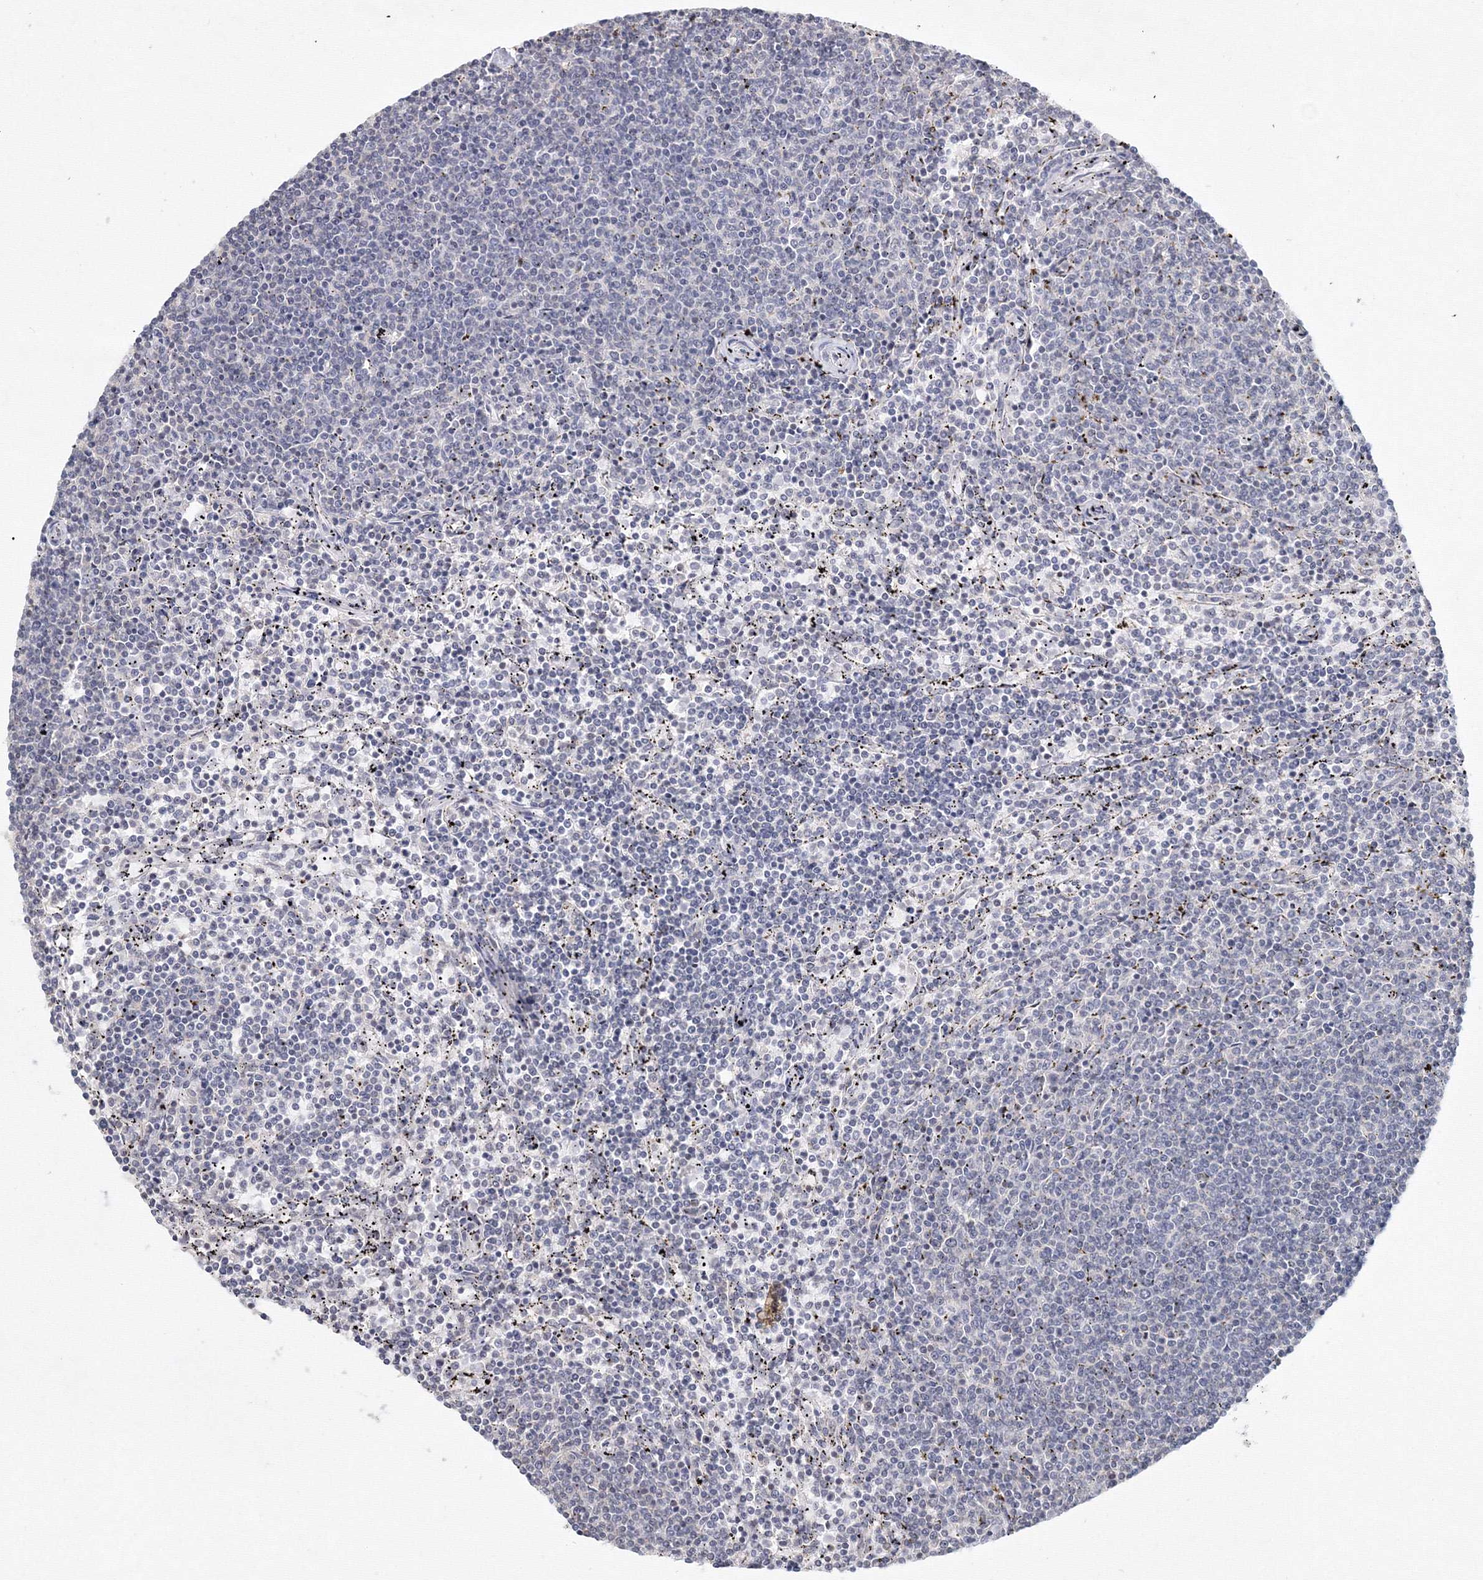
{"staining": {"intensity": "negative", "quantity": "none", "location": "none"}, "tissue": "lymphoma", "cell_type": "Tumor cells", "image_type": "cancer", "snomed": [{"axis": "morphology", "description": "Malignant lymphoma, non-Hodgkin's type, Low grade"}, {"axis": "topography", "description": "Spleen"}], "caption": "Immunohistochemistry (IHC) histopathology image of low-grade malignant lymphoma, non-Hodgkin's type stained for a protein (brown), which demonstrates no positivity in tumor cells.", "gene": "SLC7A7", "patient": {"sex": "female", "age": 50}}